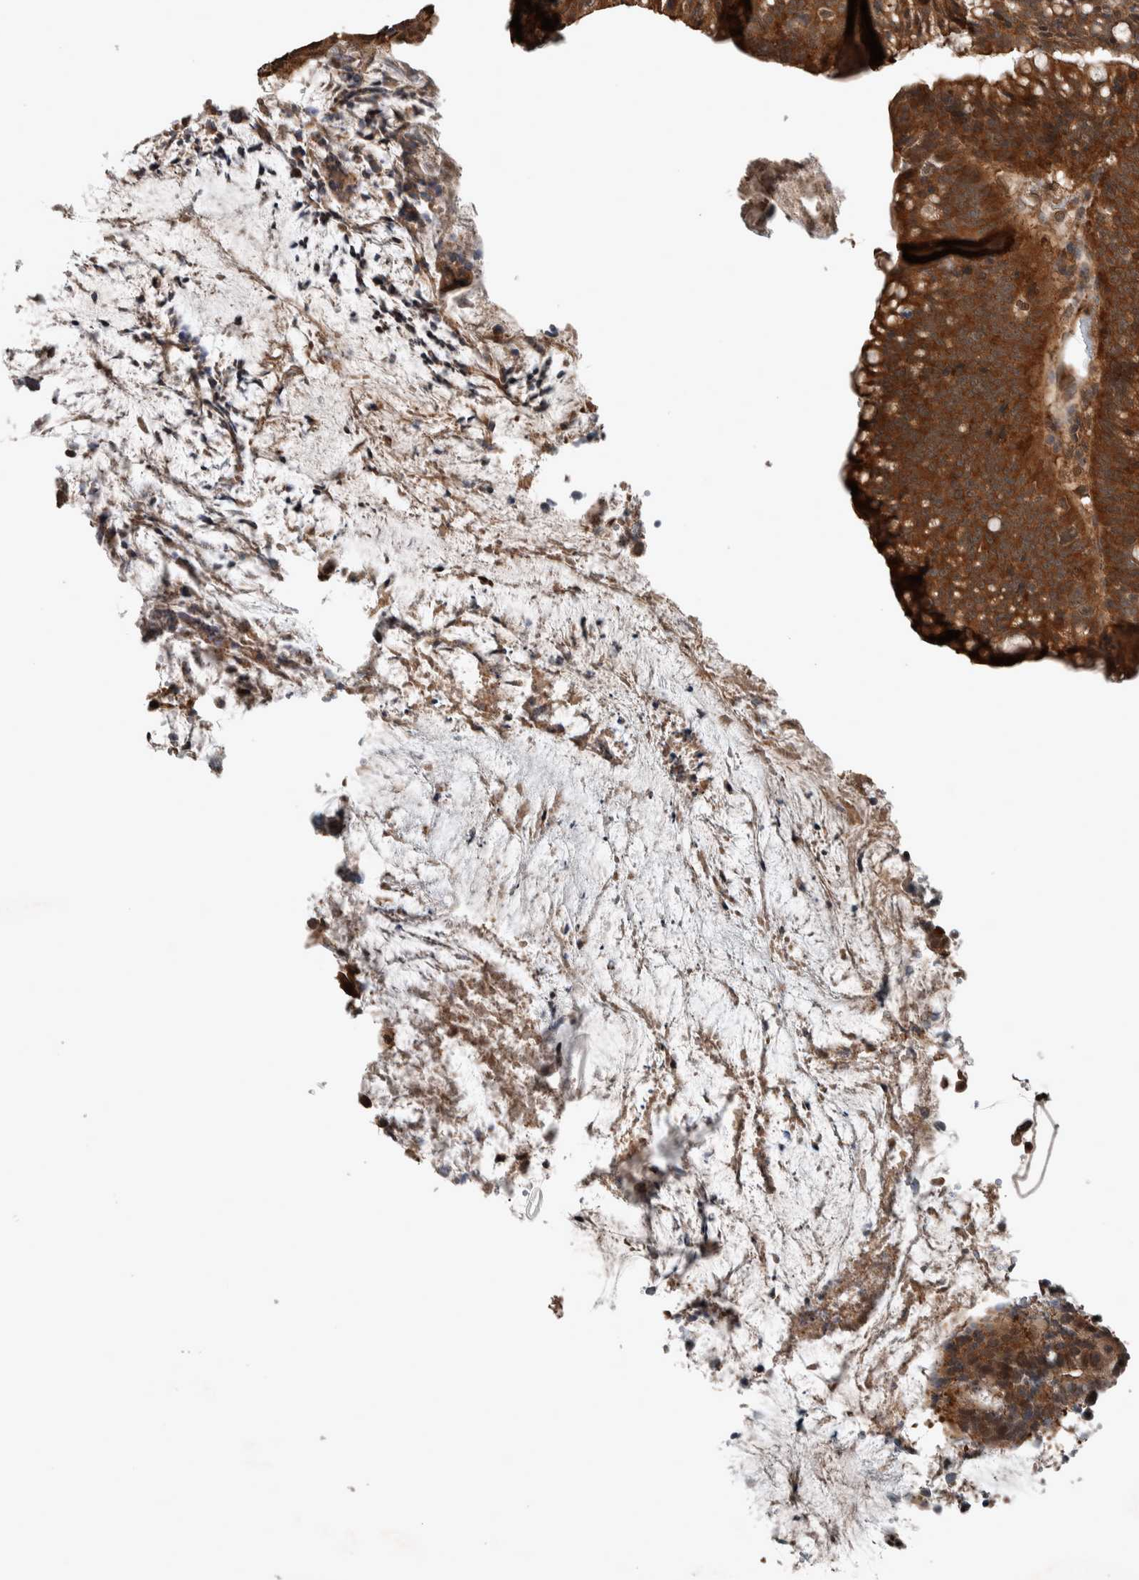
{"staining": {"intensity": "strong", "quantity": ">75%", "location": "cytoplasmic/membranous"}, "tissue": "colorectal cancer", "cell_type": "Tumor cells", "image_type": "cancer", "snomed": [{"axis": "morphology", "description": "Adenocarcinoma, NOS"}, {"axis": "topography", "description": "Colon"}], "caption": "High-magnification brightfield microscopy of adenocarcinoma (colorectal) stained with DAB (brown) and counterstained with hematoxylin (blue). tumor cells exhibit strong cytoplasmic/membranous expression is identified in approximately>75% of cells.", "gene": "MYO1E", "patient": {"sex": "female", "age": 66}}